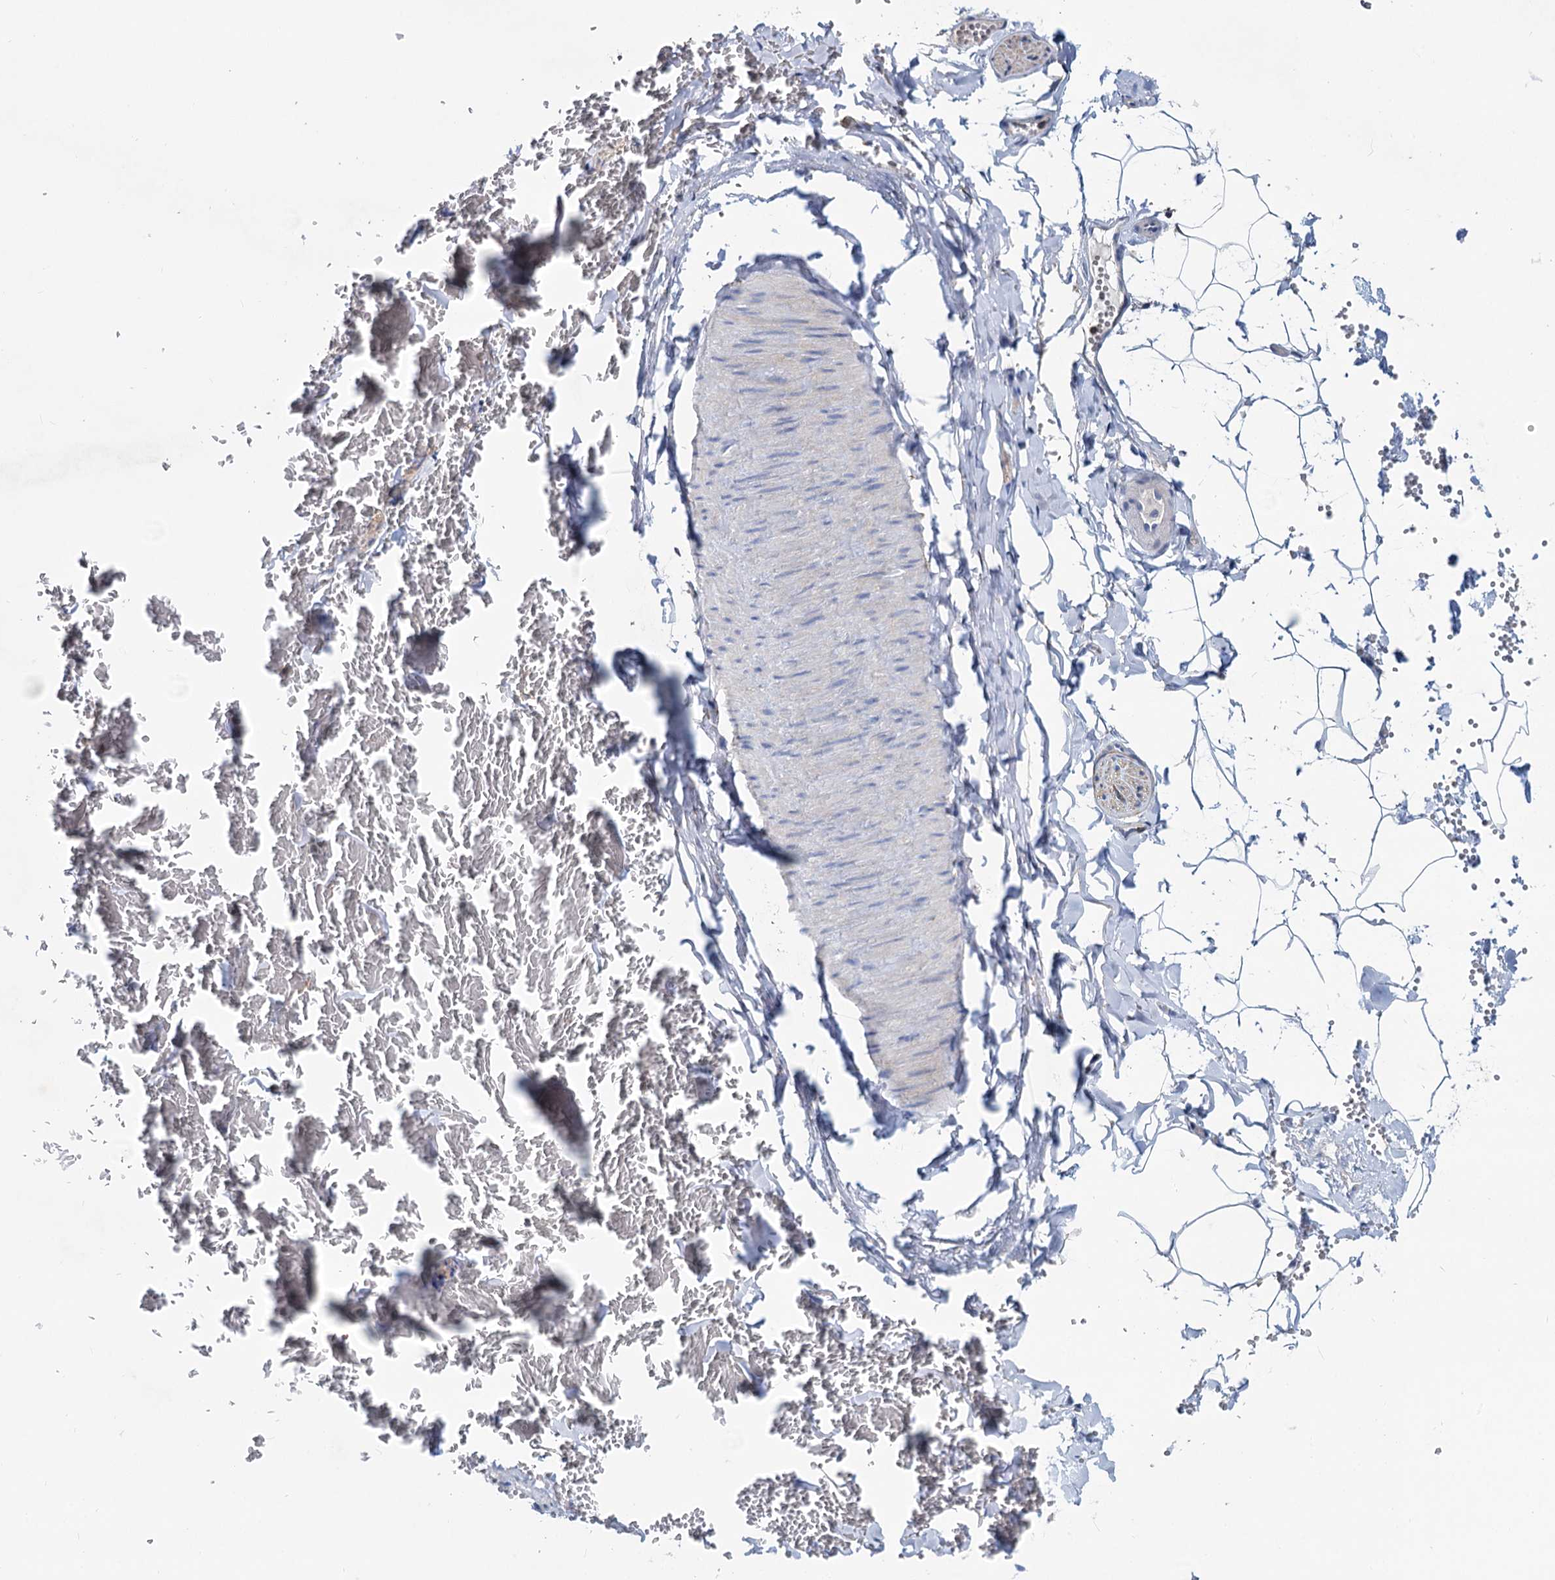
{"staining": {"intensity": "negative", "quantity": "none", "location": "none"}, "tissue": "adipose tissue", "cell_type": "Adipocytes", "image_type": "normal", "snomed": [{"axis": "morphology", "description": "Normal tissue, NOS"}, {"axis": "topography", "description": "Gallbladder"}, {"axis": "topography", "description": "Peripheral nerve tissue"}], "caption": "The photomicrograph demonstrates no staining of adipocytes in normal adipose tissue.", "gene": "LRCH4", "patient": {"sex": "male", "age": 38}}